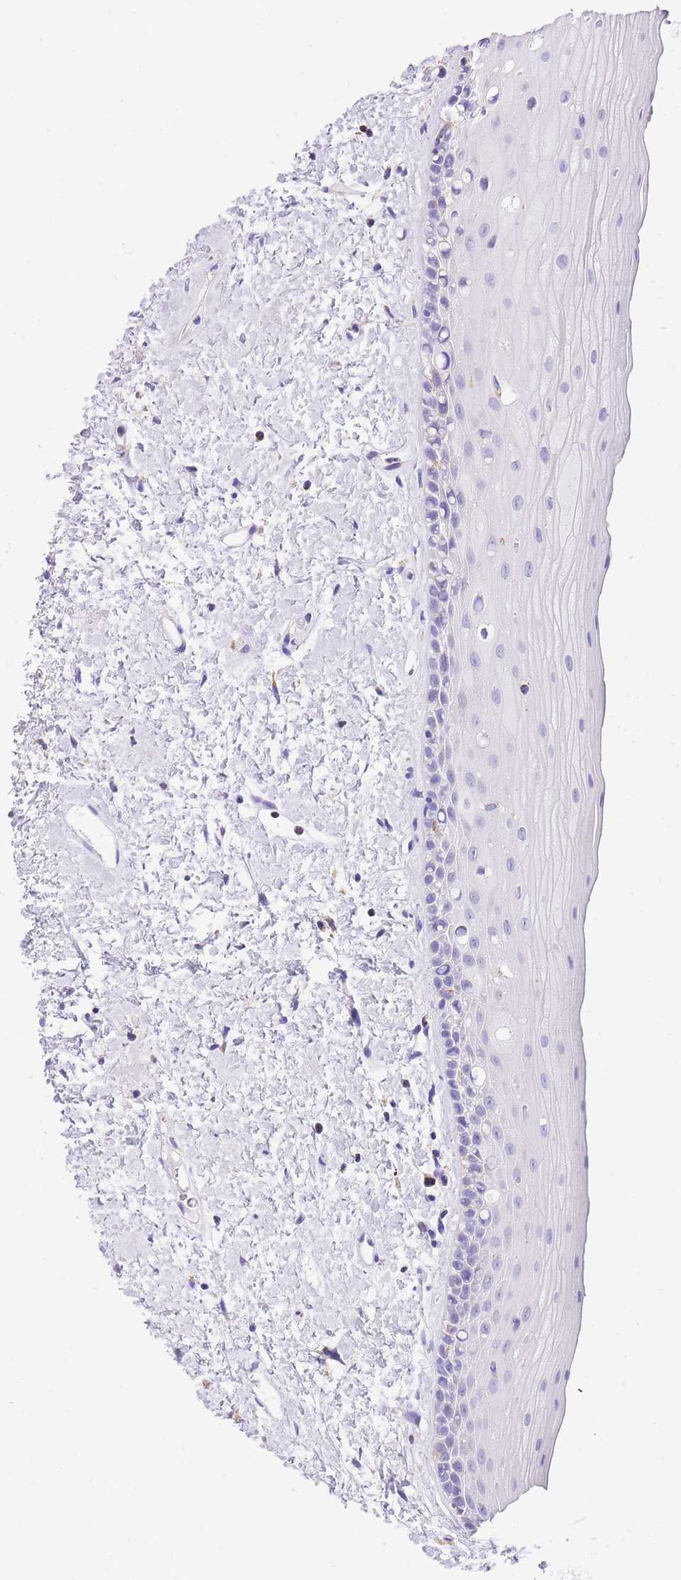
{"staining": {"intensity": "negative", "quantity": "none", "location": "none"}, "tissue": "oral mucosa", "cell_type": "Squamous epithelial cells", "image_type": "normal", "snomed": [{"axis": "morphology", "description": "Normal tissue, NOS"}, {"axis": "topography", "description": "Oral tissue"}], "caption": "IHC micrograph of benign human oral mucosa stained for a protein (brown), which exhibits no expression in squamous epithelial cells.", "gene": "NKD2", "patient": {"sex": "female", "age": 76}}